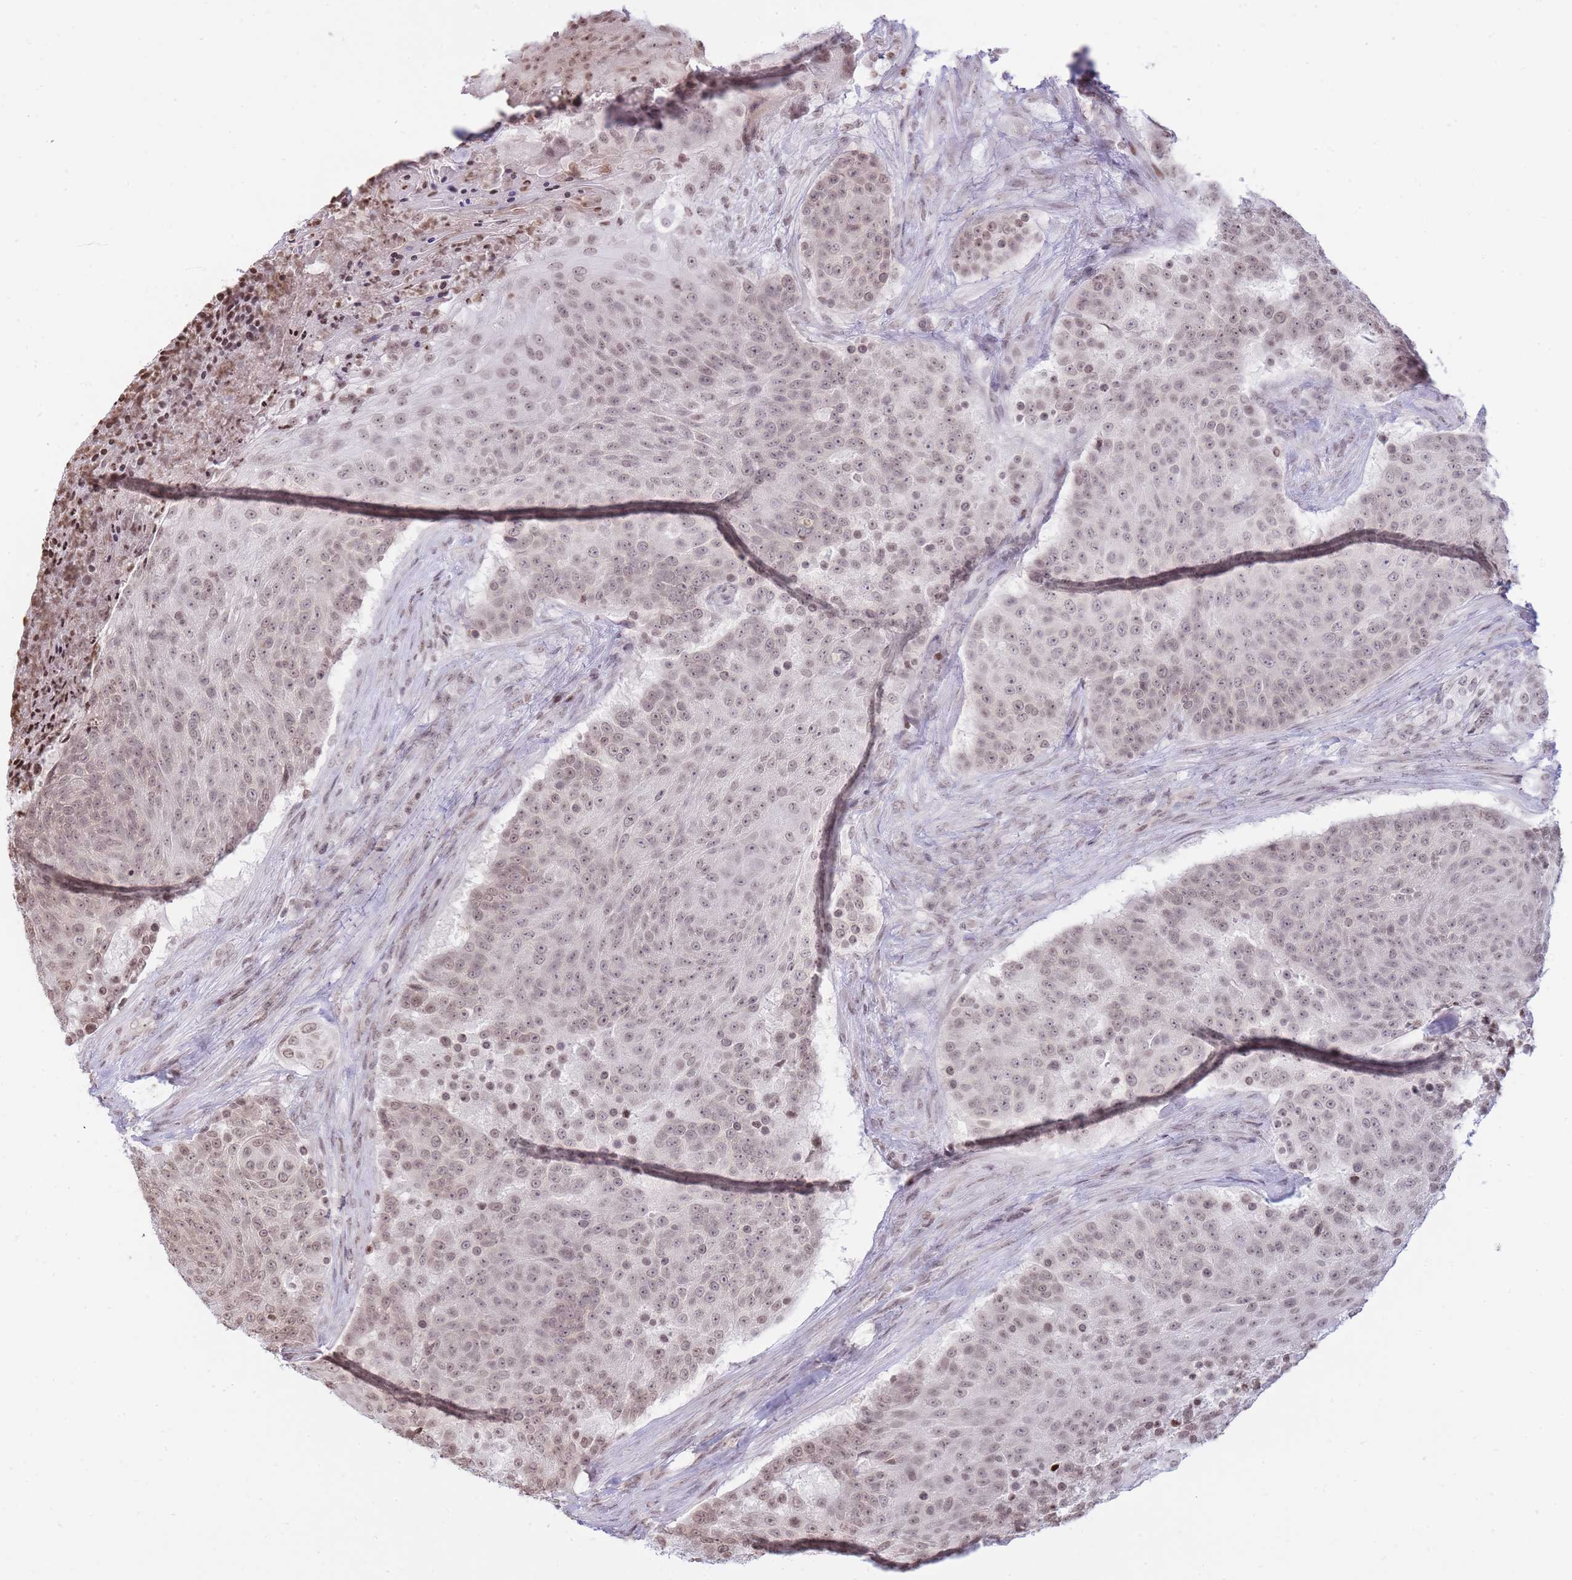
{"staining": {"intensity": "weak", "quantity": ">75%", "location": "nuclear"}, "tissue": "urothelial cancer", "cell_type": "Tumor cells", "image_type": "cancer", "snomed": [{"axis": "morphology", "description": "Urothelial carcinoma, High grade"}, {"axis": "topography", "description": "Urinary bladder"}], "caption": "Brown immunohistochemical staining in high-grade urothelial carcinoma shows weak nuclear staining in about >75% of tumor cells.", "gene": "SHISAL1", "patient": {"sex": "female", "age": 63}}